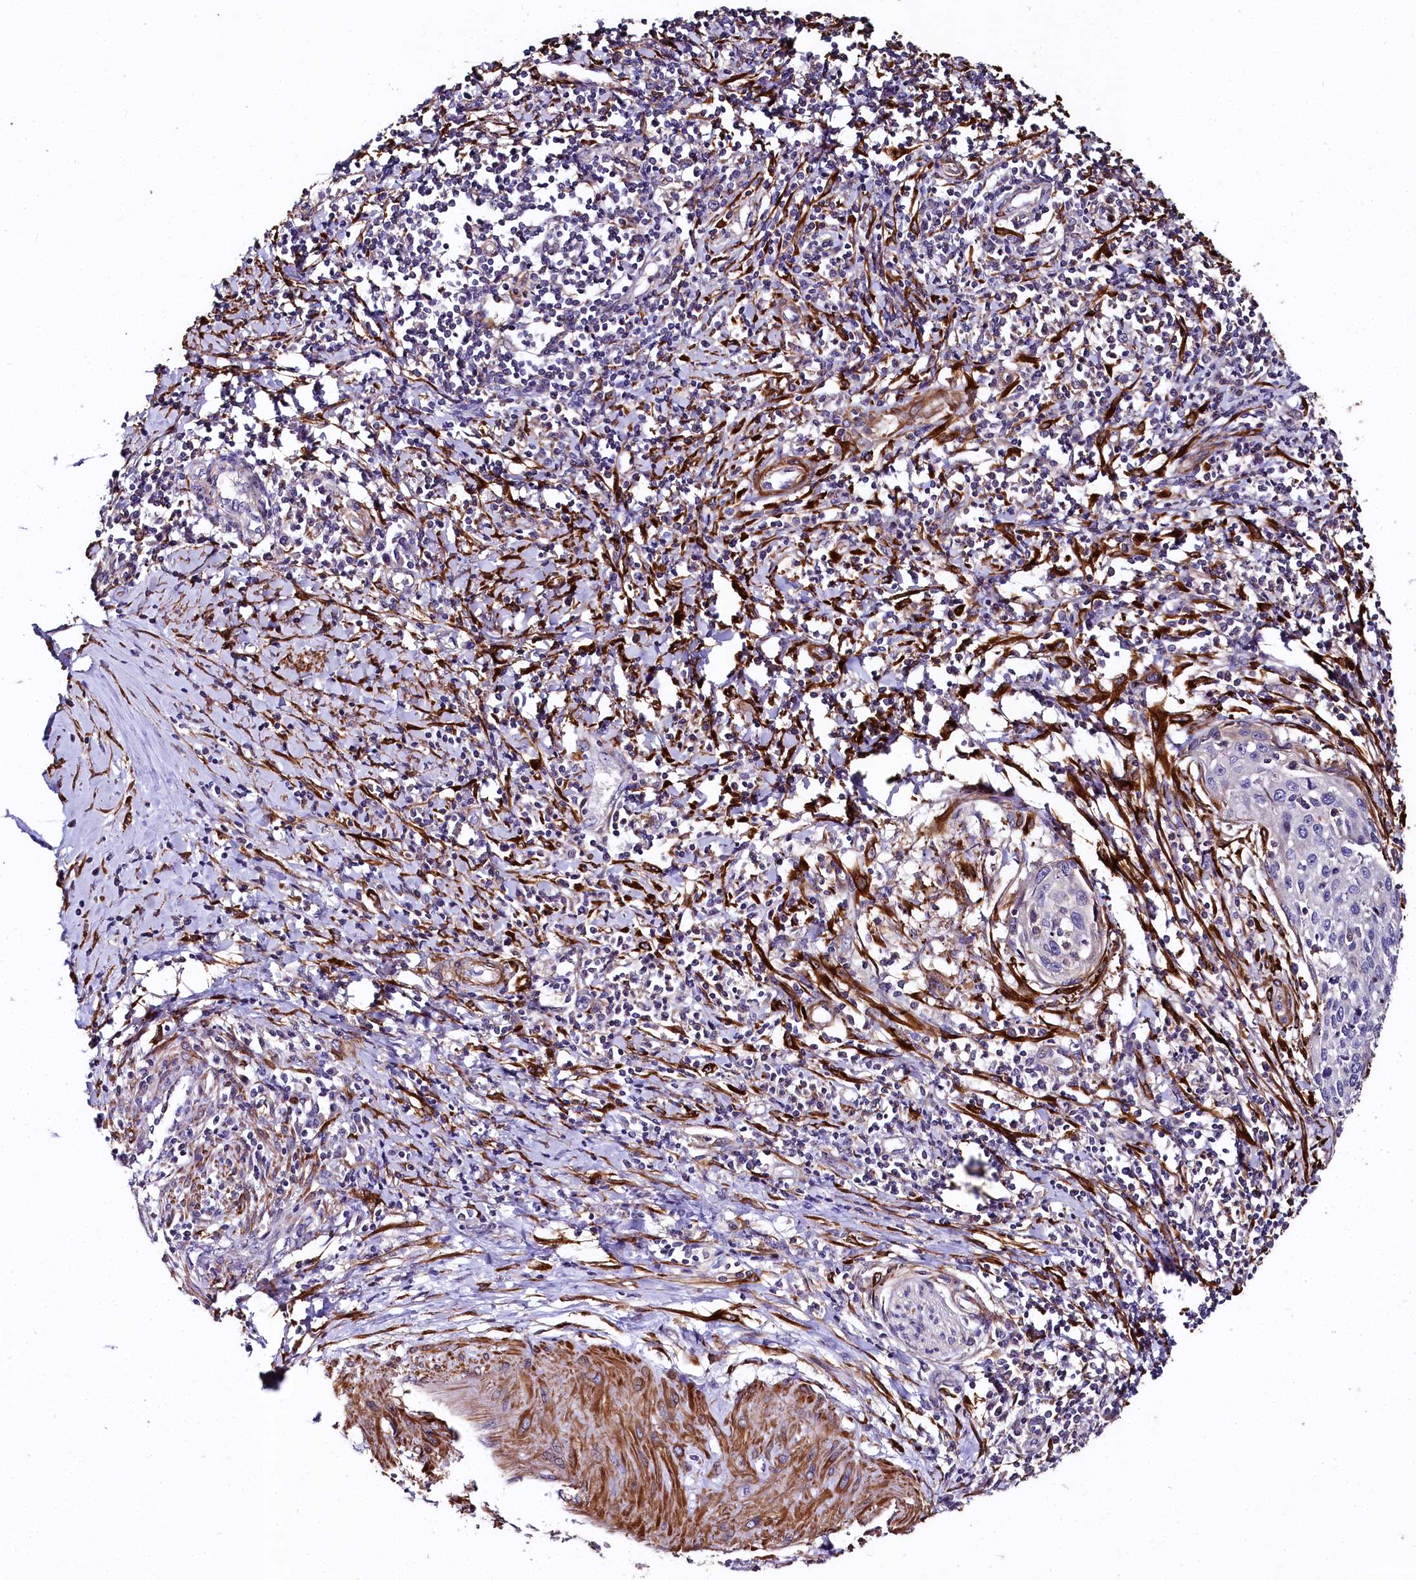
{"staining": {"intensity": "negative", "quantity": "none", "location": "none"}, "tissue": "cervical cancer", "cell_type": "Tumor cells", "image_type": "cancer", "snomed": [{"axis": "morphology", "description": "Squamous cell carcinoma, NOS"}, {"axis": "topography", "description": "Cervix"}], "caption": "Tumor cells show no significant protein positivity in cervical cancer.", "gene": "FCHSD2", "patient": {"sex": "female", "age": 32}}